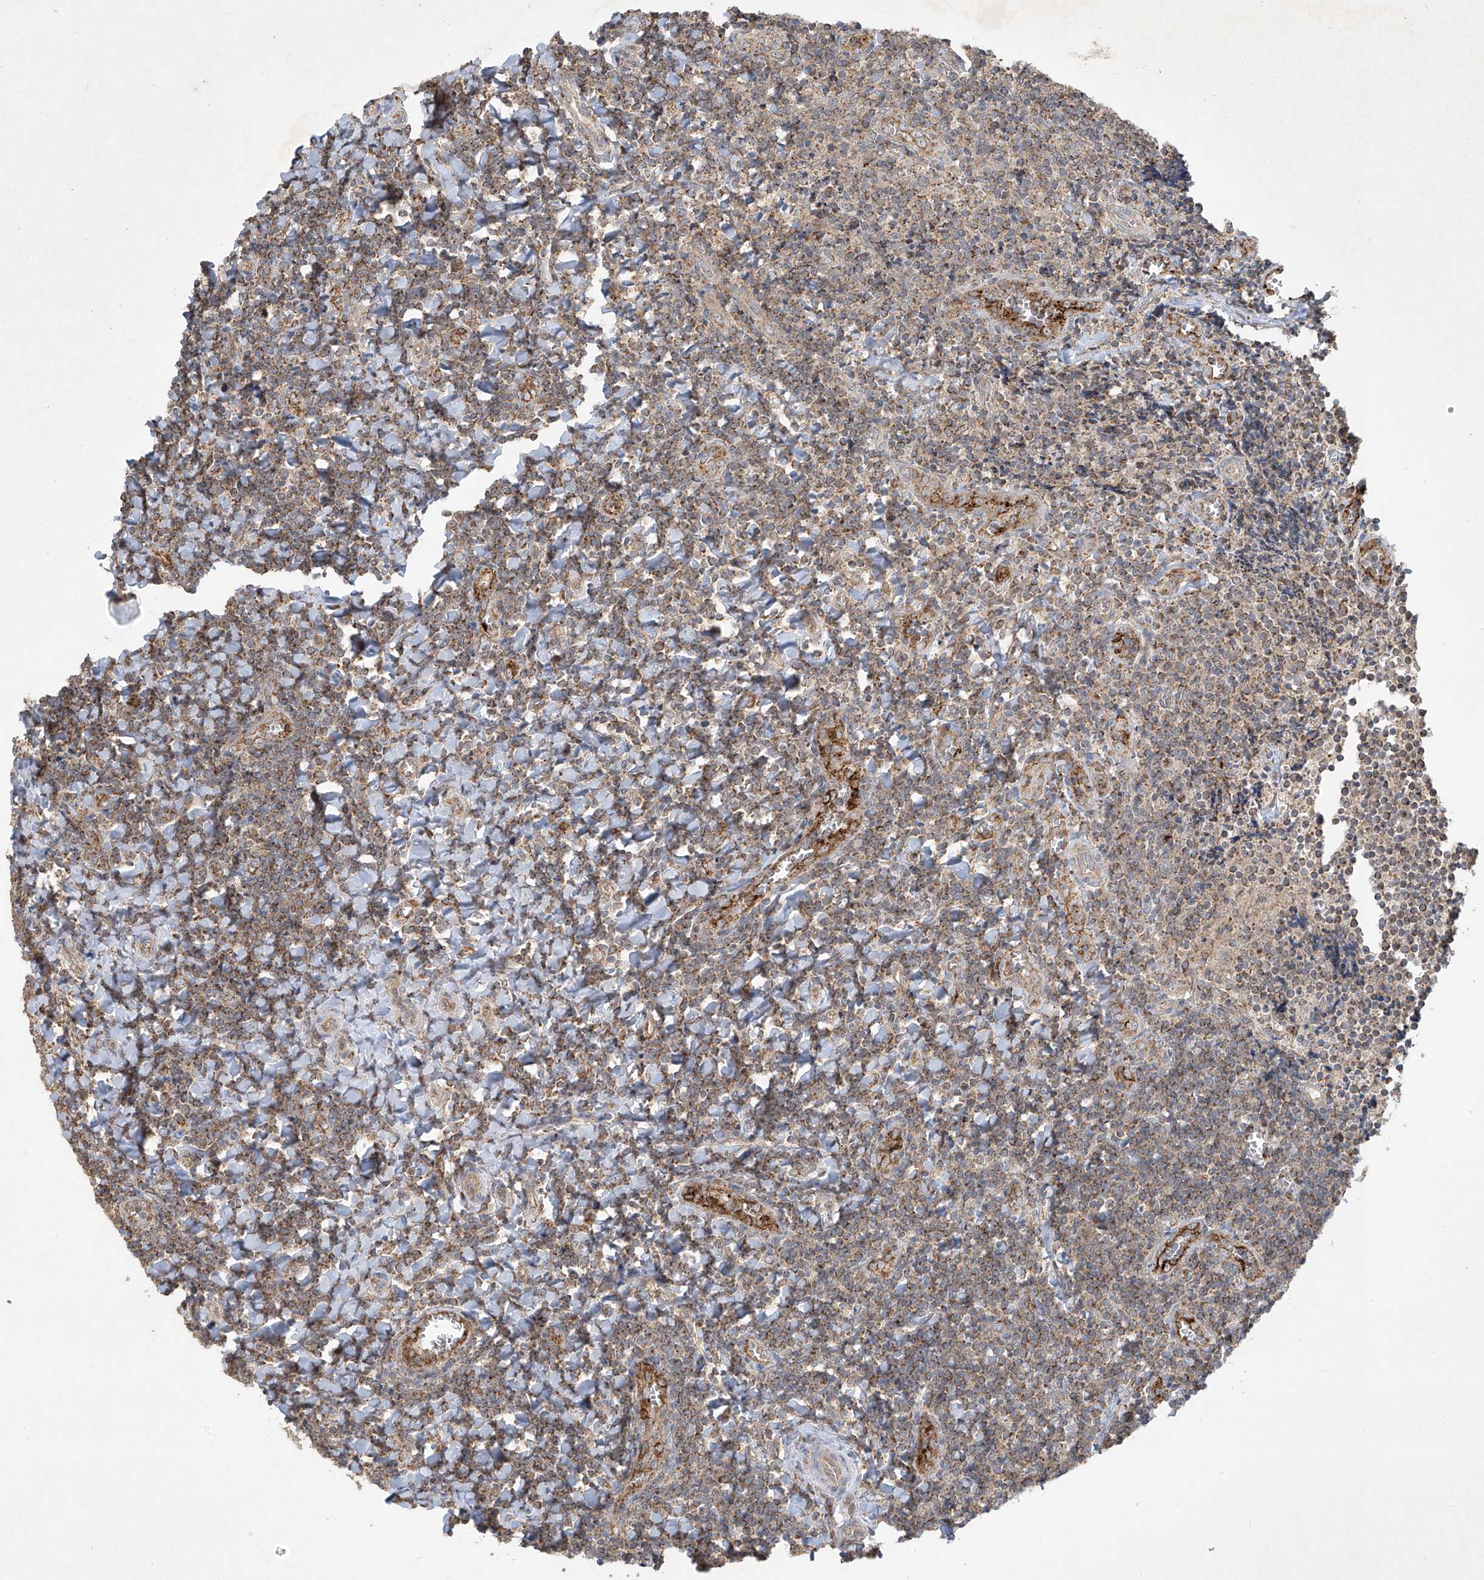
{"staining": {"intensity": "moderate", "quantity": ">75%", "location": "cytoplasmic/membranous"}, "tissue": "tonsil", "cell_type": "Germinal center cells", "image_type": "normal", "snomed": [{"axis": "morphology", "description": "Normal tissue, NOS"}, {"axis": "topography", "description": "Tonsil"}], "caption": "Immunohistochemical staining of benign human tonsil demonstrates moderate cytoplasmic/membranous protein expression in approximately >75% of germinal center cells.", "gene": "UQCC1", "patient": {"sex": "male", "age": 27}}